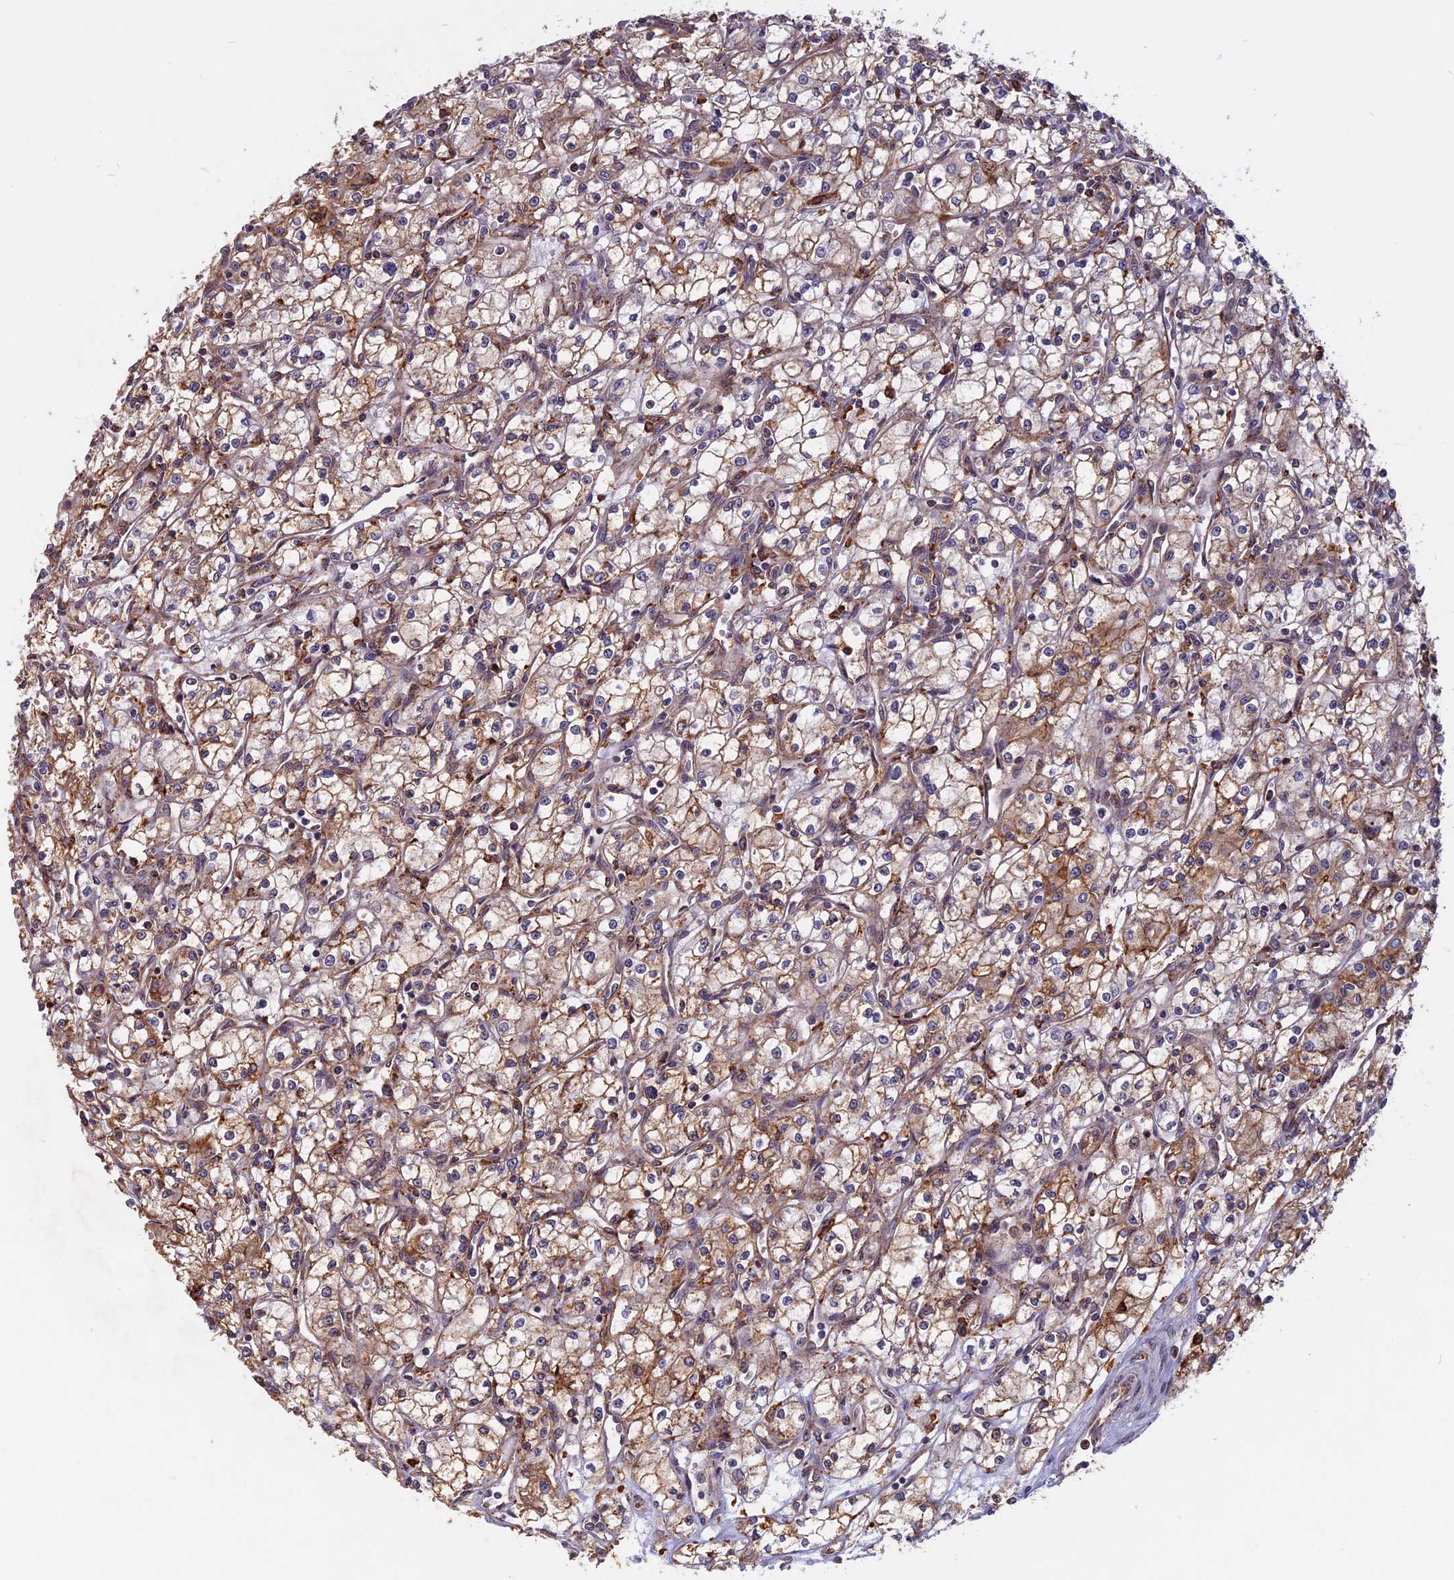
{"staining": {"intensity": "moderate", "quantity": "25%-75%", "location": "cytoplasmic/membranous"}, "tissue": "renal cancer", "cell_type": "Tumor cells", "image_type": "cancer", "snomed": [{"axis": "morphology", "description": "Adenocarcinoma, NOS"}, {"axis": "topography", "description": "Kidney"}], "caption": "Renal cancer was stained to show a protein in brown. There is medium levels of moderate cytoplasmic/membranous staining in about 25%-75% of tumor cells.", "gene": "SPG11", "patient": {"sex": "male", "age": 59}}